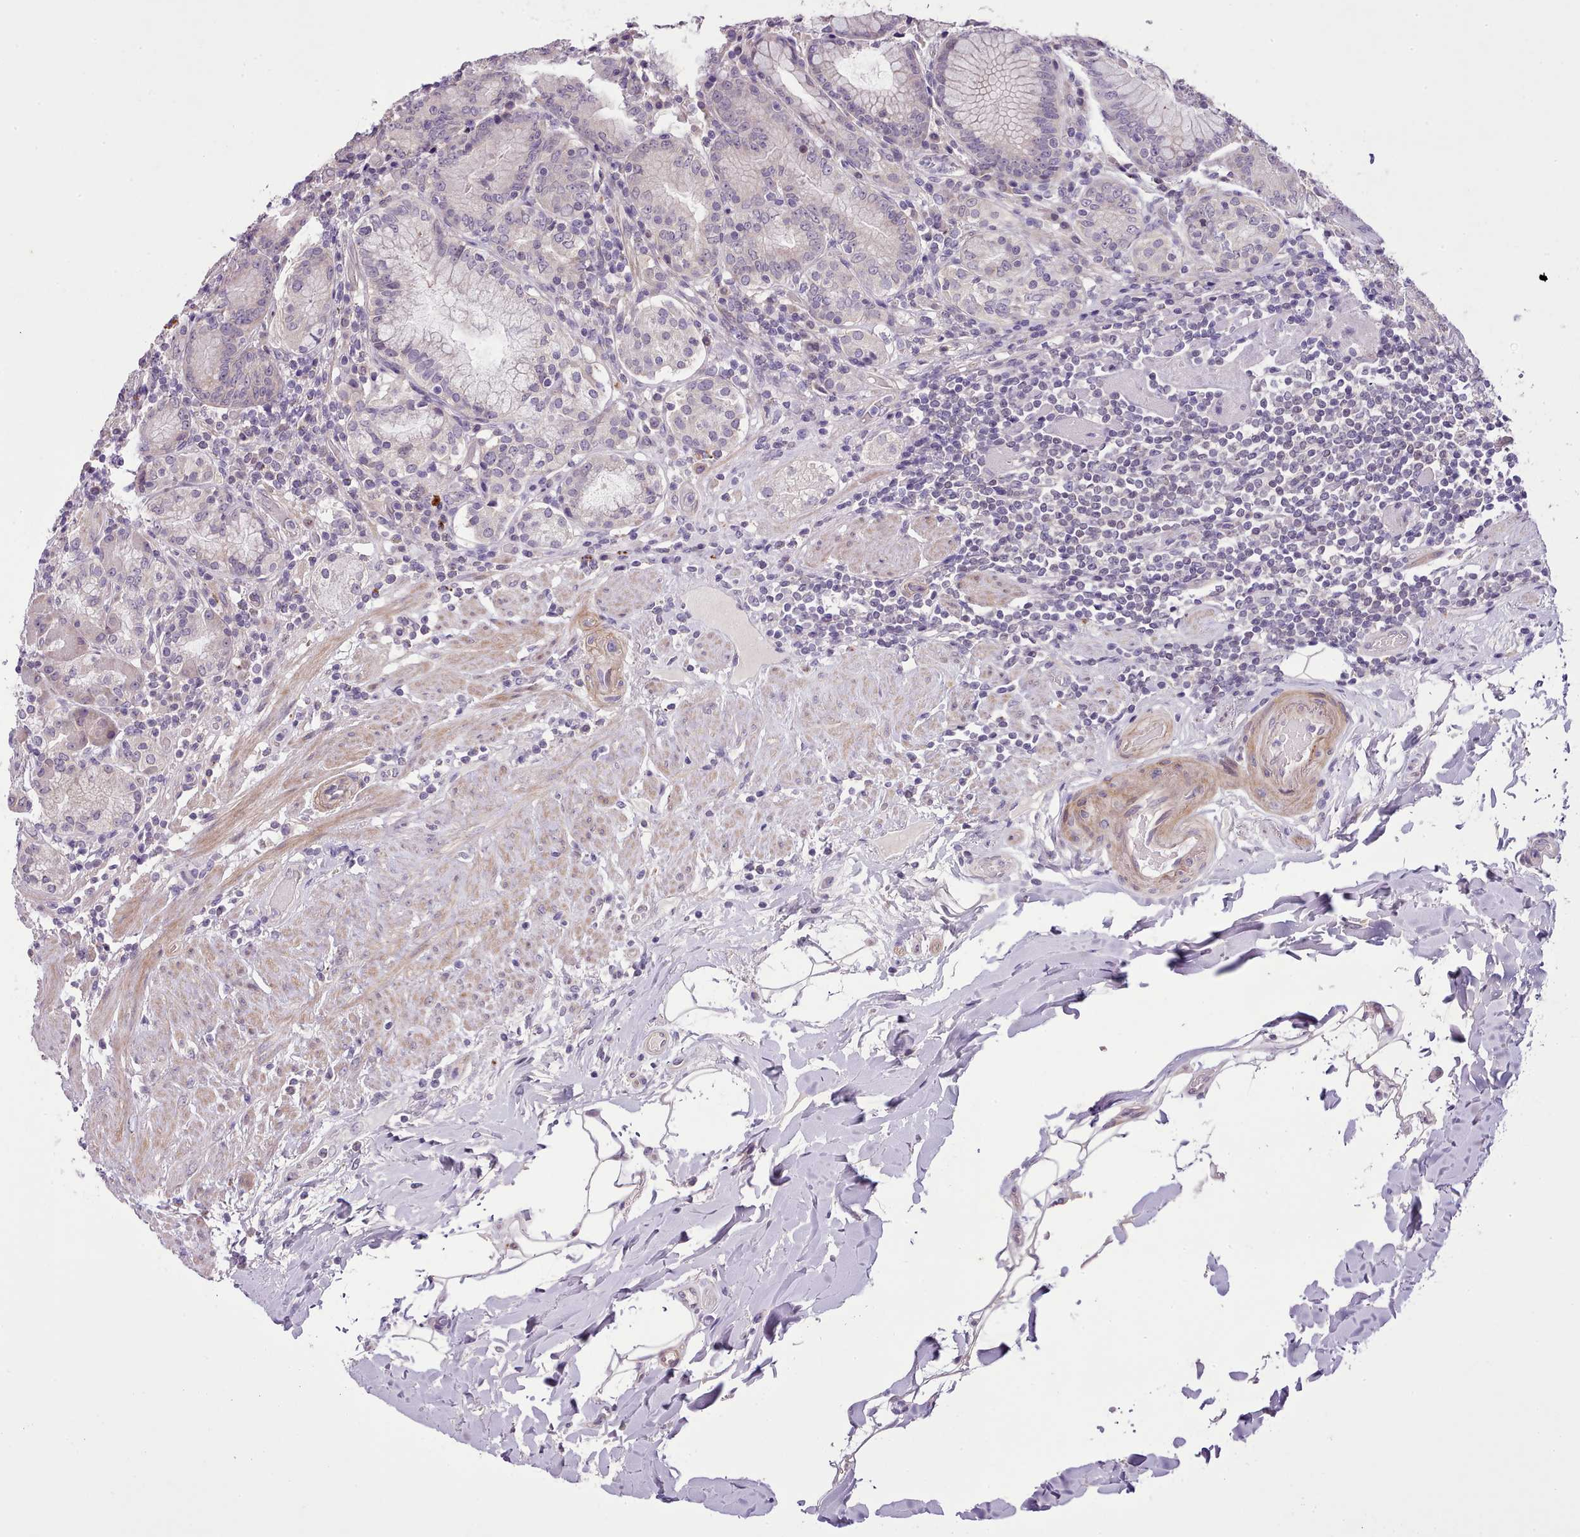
{"staining": {"intensity": "negative", "quantity": "none", "location": "none"}, "tissue": "stomach", "cell_type": "Glandular cells", "image_type": "normal", "snomed": [{"axis": "morphology", "description": "Normal tissue, NOS"}, {"axis": "topography", "description": "Stomach, upper"}, {"axis": "topography", "description": "Stomach, lower"}], "caption": "High magnification brightfield microscopy of normal stomach stained with DAB (brown) and counterstained with hematoxylin (blue): glandular cells show no significant positivity. (Brightfield microscopy of DAB (3,3'-diaminobenzidine) IHC at high magnification).", "gene": "SETX", "patient": {"sex": "female", "age": 76}}